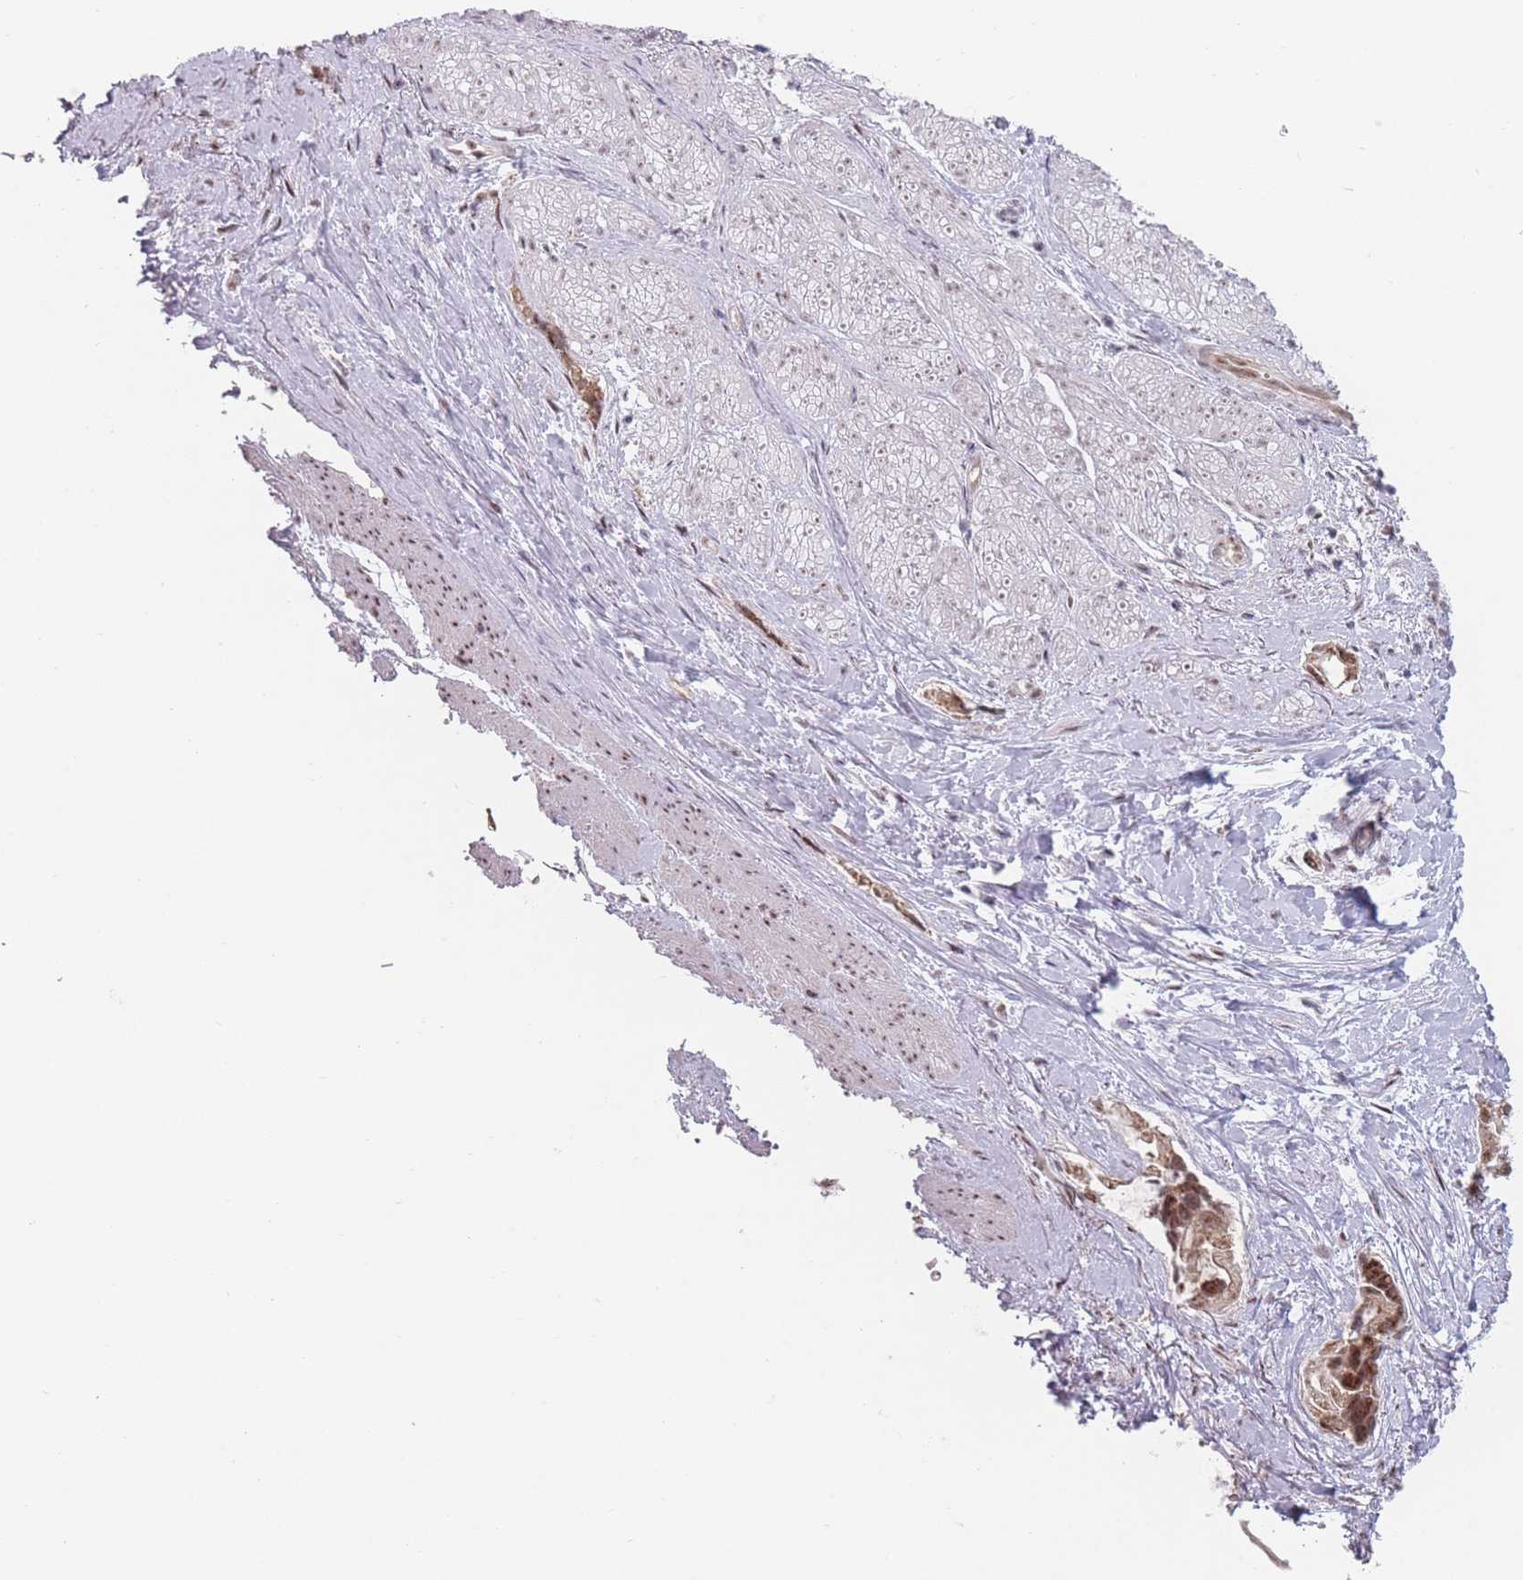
{"staining": {"intensity": "strong", "quantity": ">75%", "location": "nuclear"}, "tissue": "stomach cancer", "cell_type": "Tumor cells", "image_type": "cancer", "snomed": [{"axis": "morphology", "description": "Adenocarcinoma, NOS"}, {"axis": "topography", "description": "Stomach"}], "caption": "Human stomach adenocarcinoma stained with a protein marker displays strong staining in tumor cells.", "gene": "ZC3H14", "patient": {"sex": "male", "age": 55}}